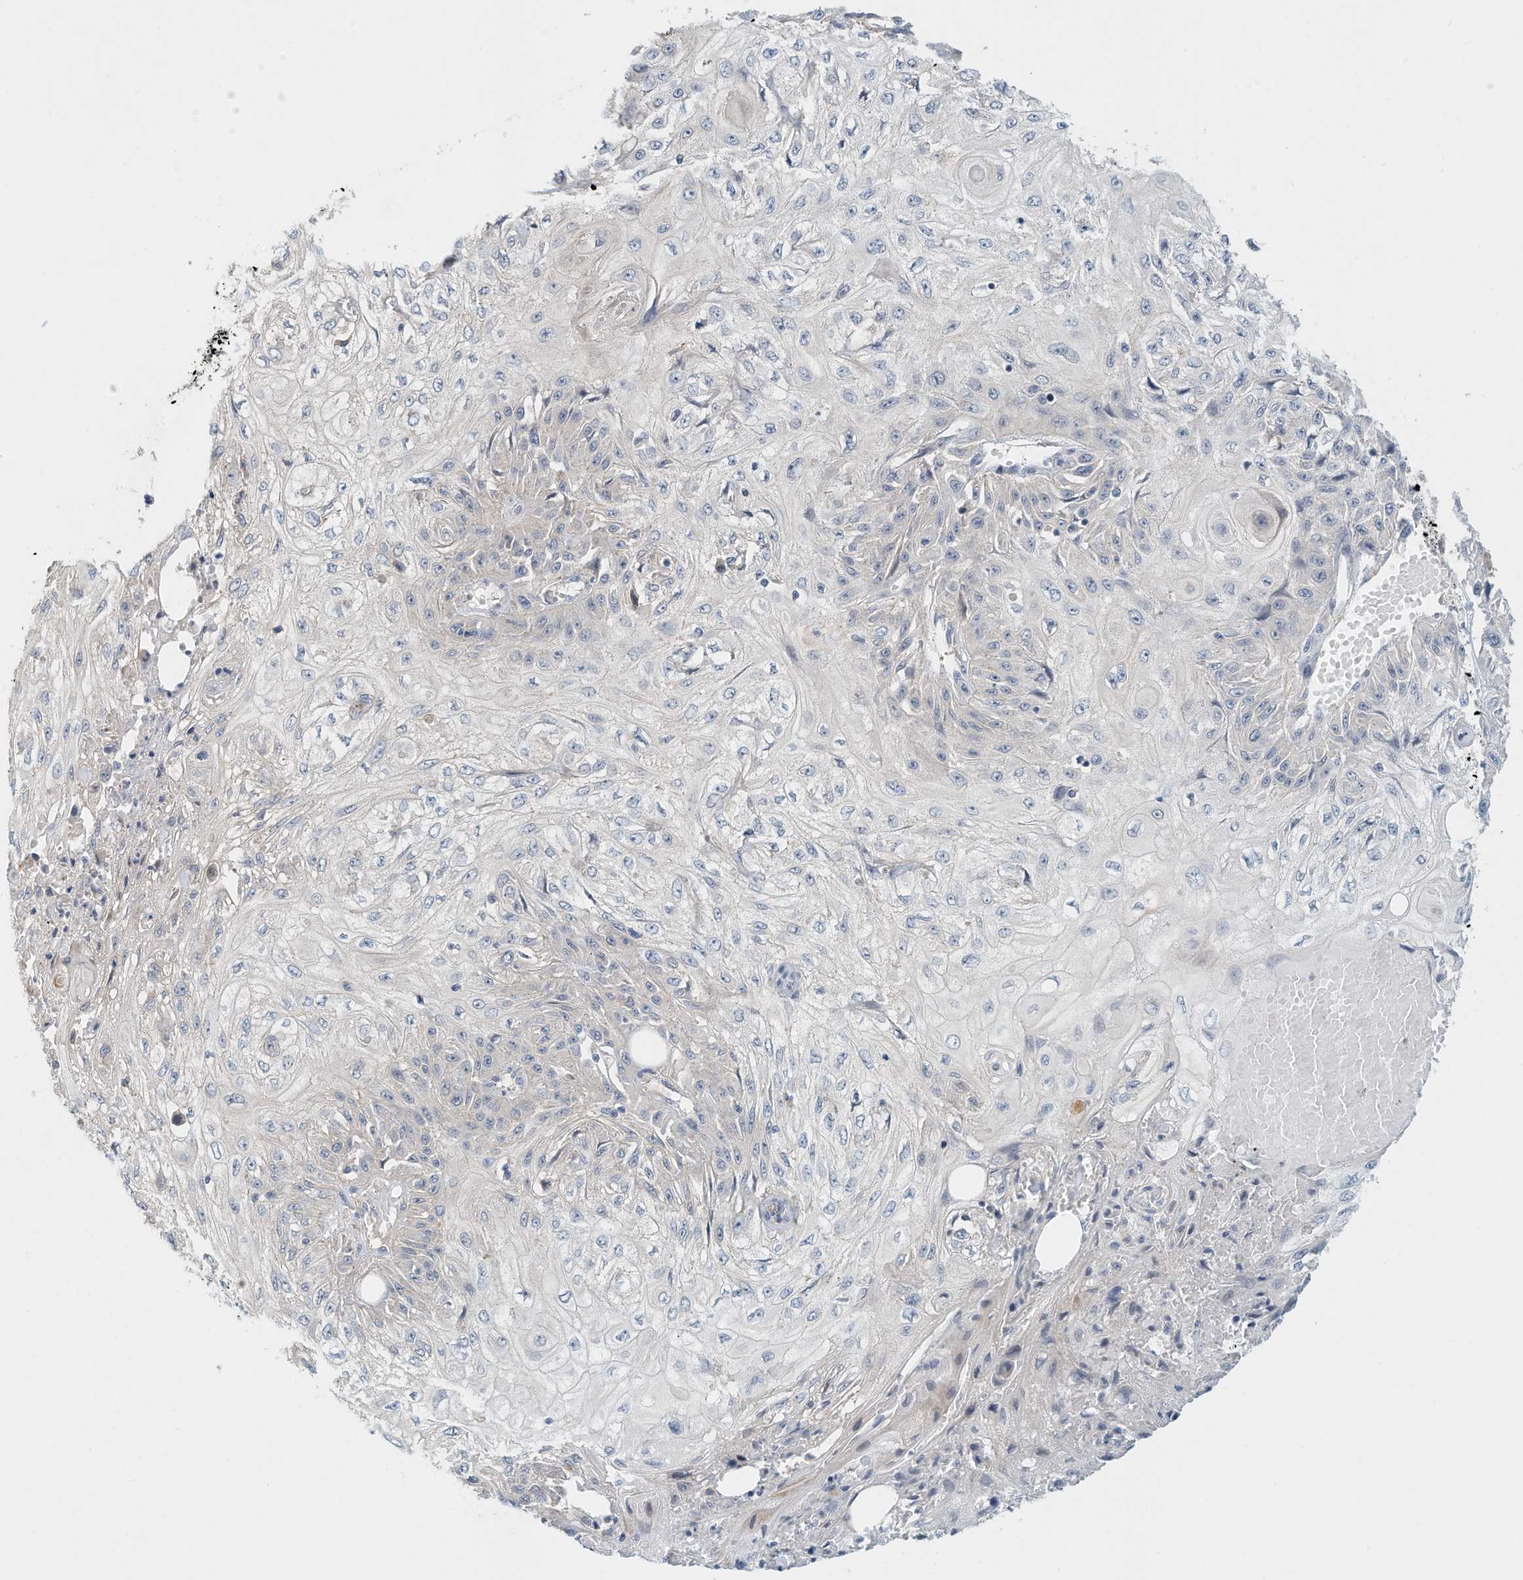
{"staining": {"intensity": "negative", "quantity": "none", "location": "none"}, "tissue": "skin cancer", "cell_type": "Tumor cells", "image_type": "cancer", "snomed": [{"axis": "morphology", "description": "Squamous cell carcinoma, NOS"}, {"axis": "morphology", "description": "Squamous cell carcinoma, metastatic, NOS"}, {"axis": "topography", "description": "Skin"}, {"axis": "topography", "description": "Lymph node"}], "caption": "High power microscopy histopathology image of an immunohistochemistry (IHC) photomicrograph of skin cancer, revealing no significant staining in tumor cells.", "gene": "MICAL1", "patient": {"sex": "male", "age": 75}}